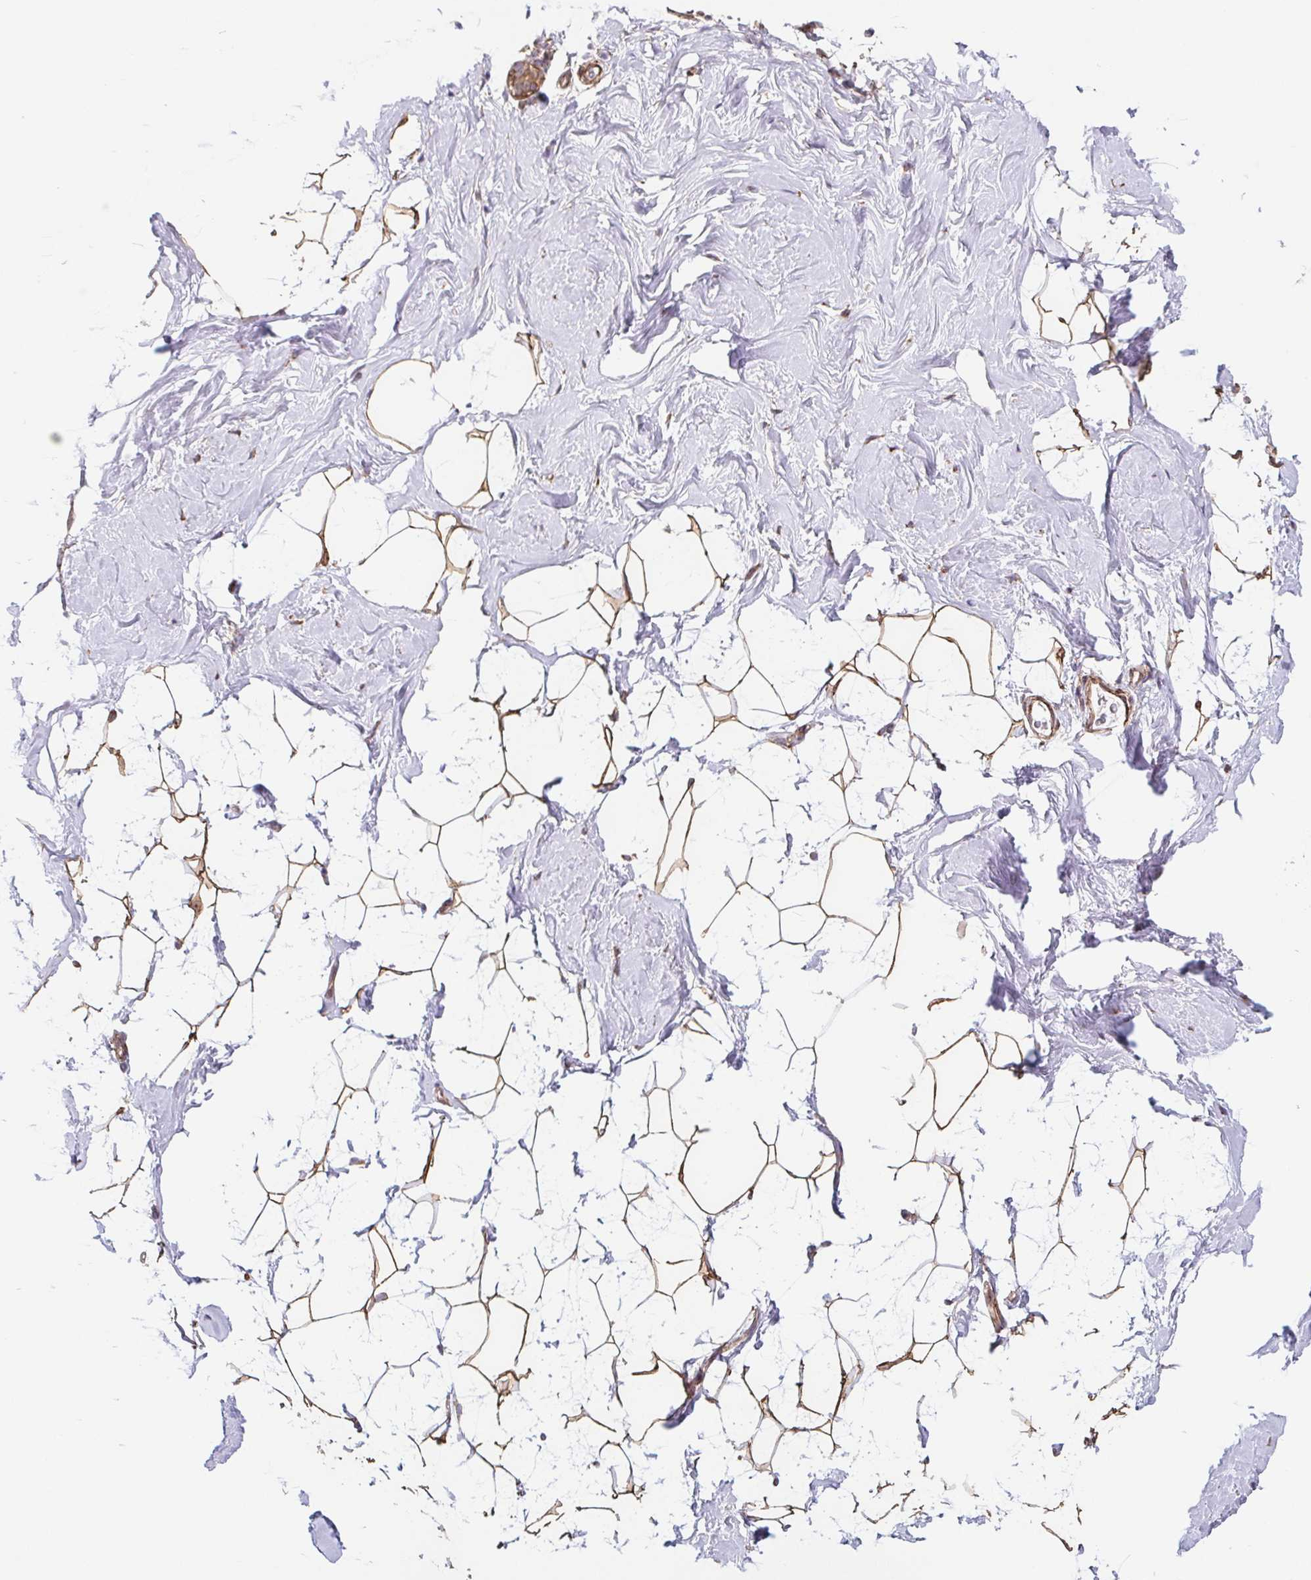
{"staining": {"intensity": "moderate", "quantity": ">75%", "location": "cytoplasmic/membranous"}, "tissue": "breast", "cell_type": "Adipocytes", "image_type": "normal", "snomed": [{"axis": "morphology", "description": "Normal tissue, NOS"}, {"axis": "topography", "description": "Breast"}], "caption": "Adipocytes reveal medium levels of moderate cytoplasmic/membranous staining in about >75% of cells in normal breast. (DAB IHC with brightfield microscopy, high magnification).", "gene": "LYPD5", "patient": {"sex": "female", "age": 32}}